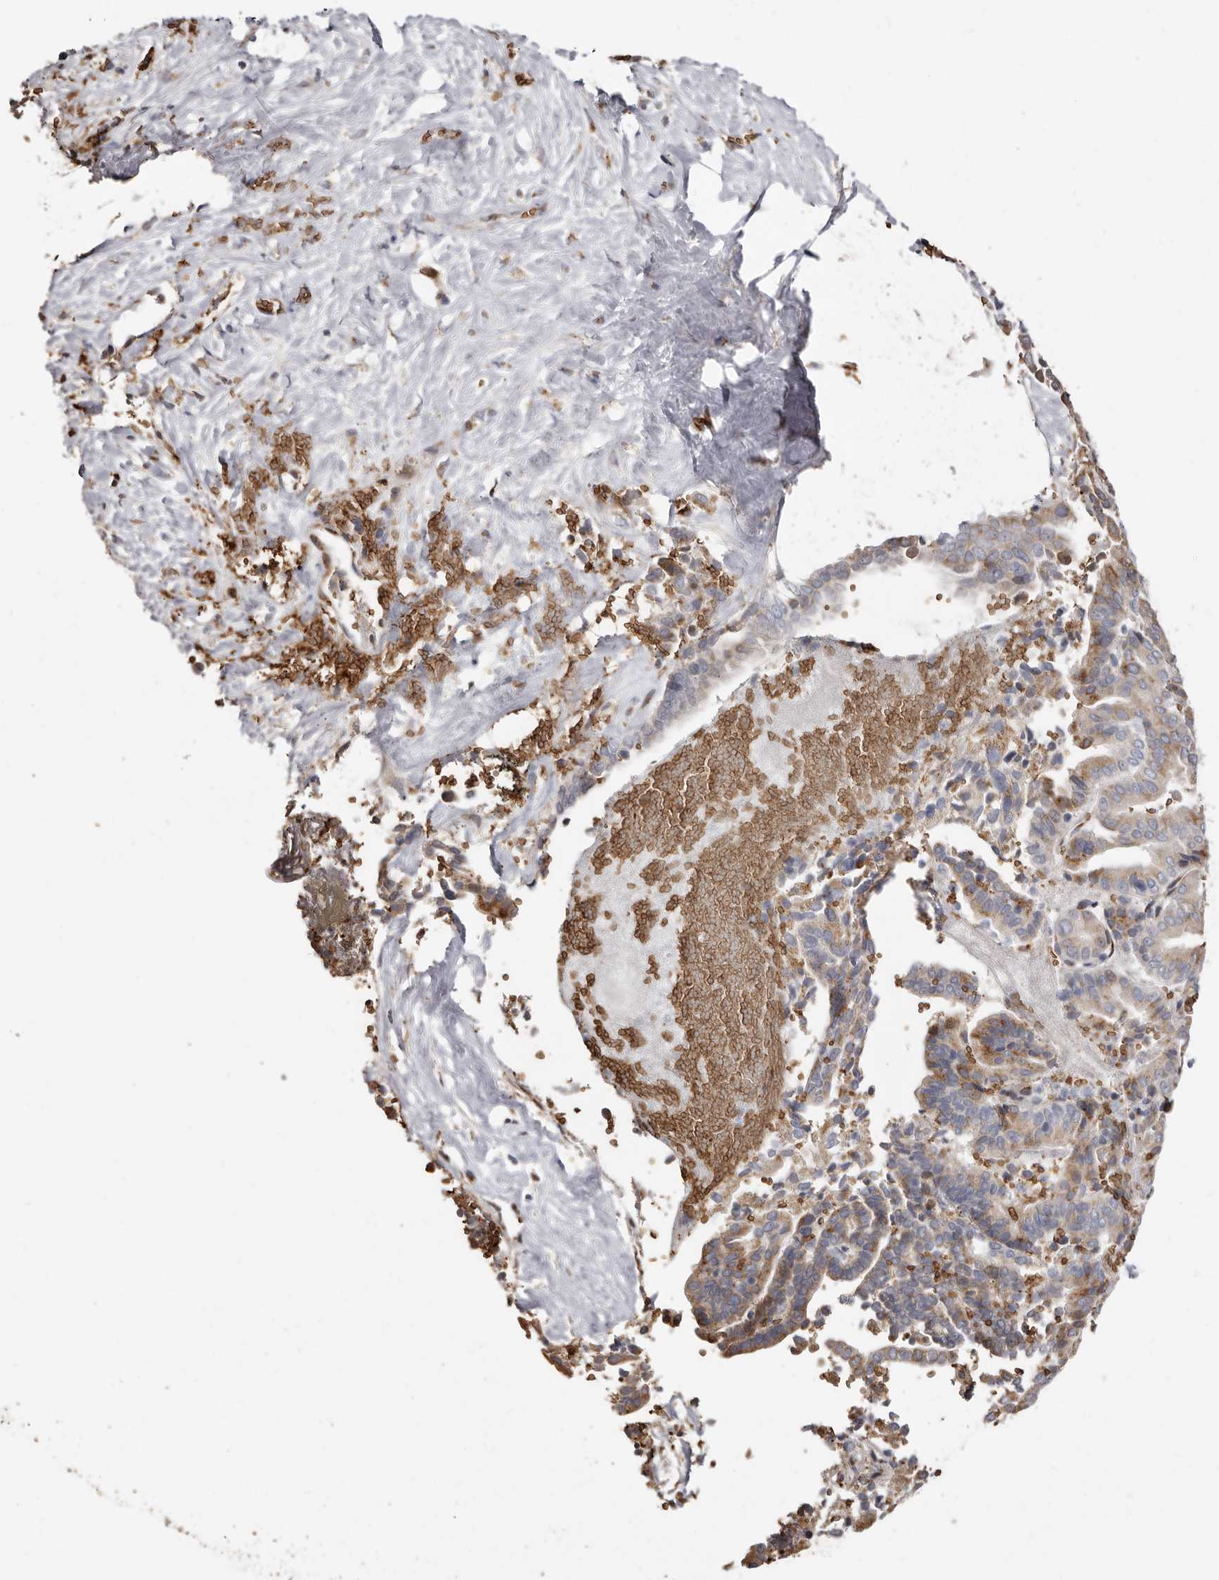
{"staining": {"intensity": "moderate", "quantity": "25%-75%", "location": "cytoplasmic/membranous"}, "tissue": "liver cancer", "cell_type": "Tumor cells", "image_type": "cancer", "snomed": [{"axis": "morphology", "description": "Cholangiocarcinoma"}, {"axis": "topography", "description": "Liver"}], "caption": "Immunohistochemical staining of human liver cancer (cholangiocarcinoma) exhibits medium levels of moderate cytoplasmic/membranous positivity in approximately 25%-75% of tumor cells. (brown staining indicates protein expression, while blue staining denotes nuclei).", "gene": "ENTREP1", "patient": {"sex": "female", "age": 75}}